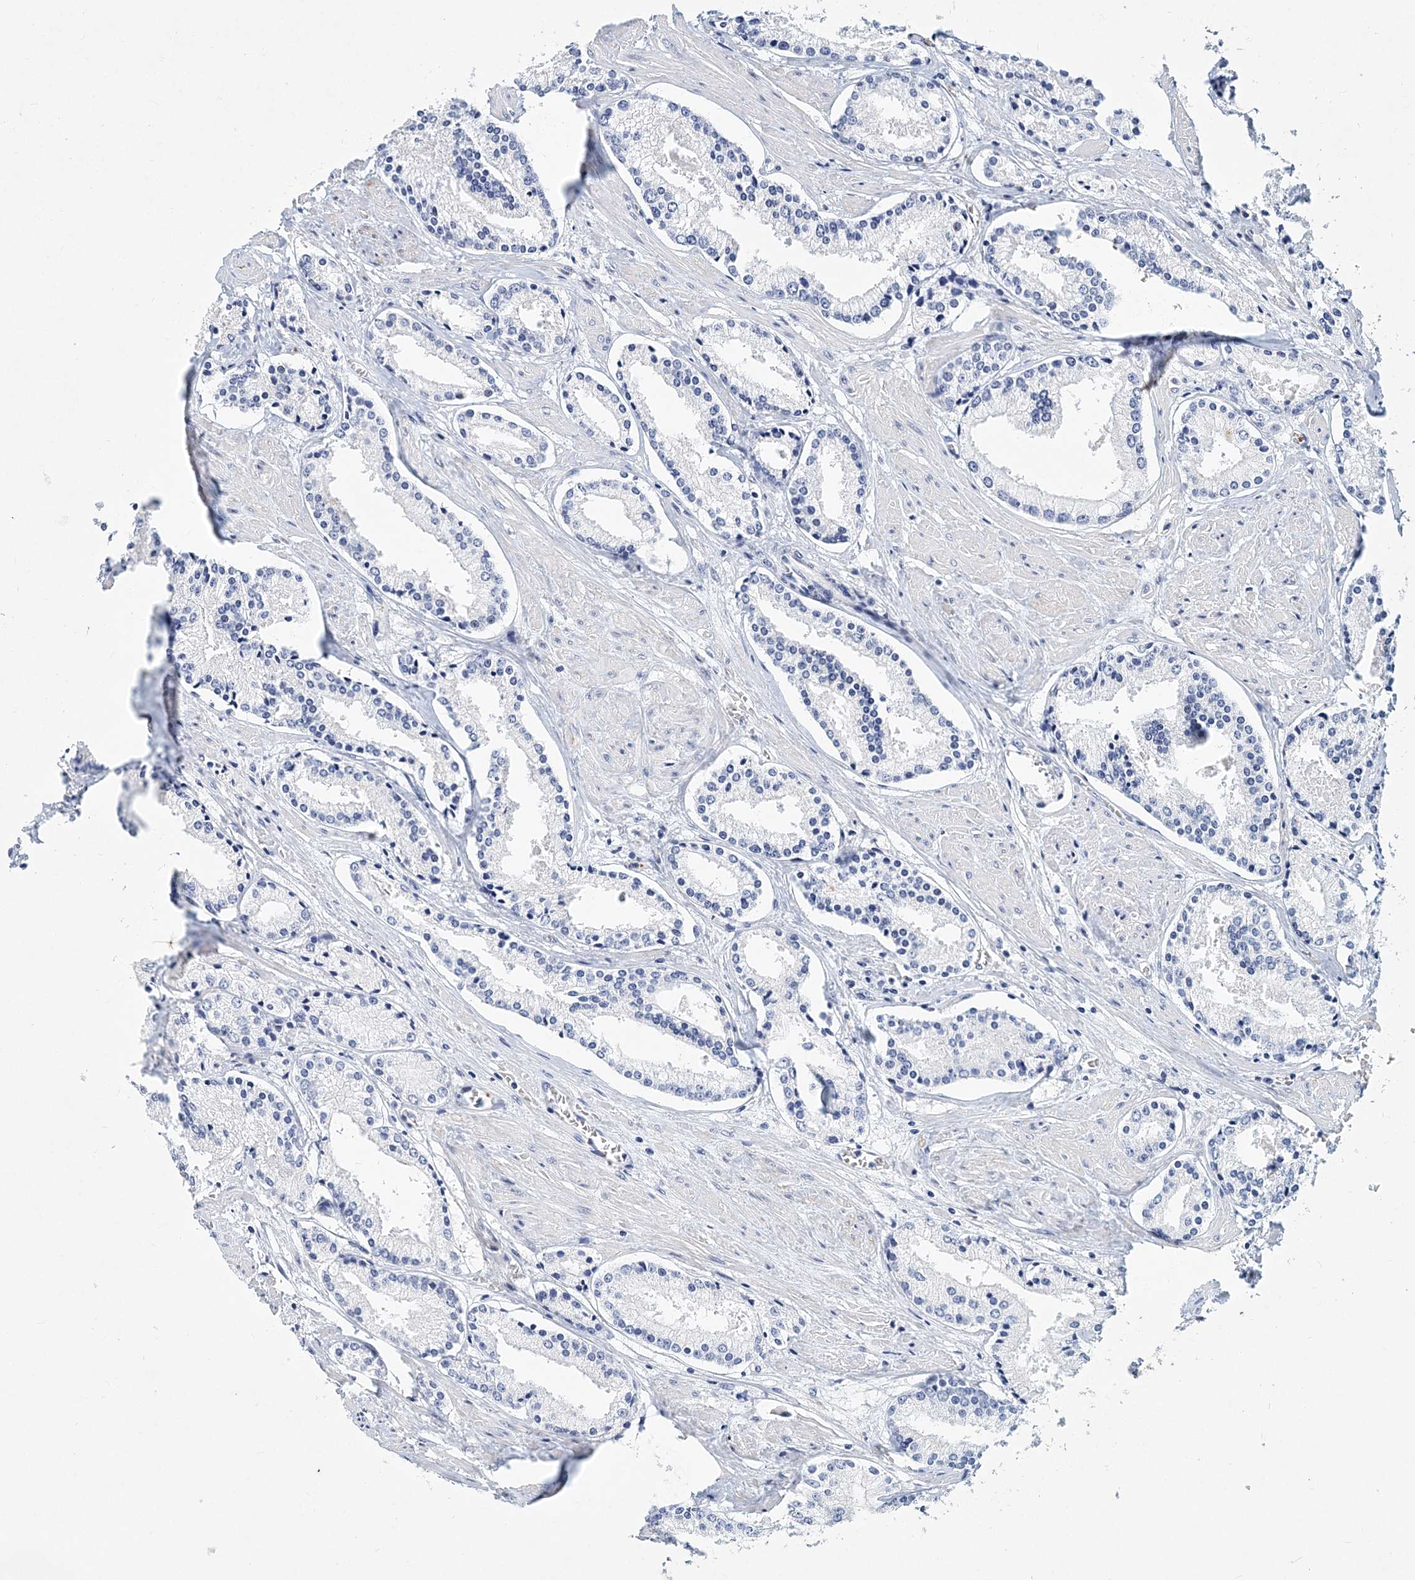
{"staining": {"intensity": "negative", "quantity": "none", "location": "none"}, "tissue": "prostate cancer", "cell_type": "Tumor cells", "image_type": "cancer", "snomed": [{"axis": "morphology", "description": "Adenocarcinoma, Low grade"}, {"axis": "topography", "description": "Prostate"}], "caption": "The immunohistochemistry image has no significant positivity in tumor cells of prostate adenocarcinoma (low-grade) tissue. Brightfield microscopy of immunohistochemistry (IHC) stained with DAB (3,3'-diaminobenzidine) (brown) and hematoxylin (blue), captured at high magnification.", "gene": "ITGA2B", "patient": {"sex": "male", "age": 54}}